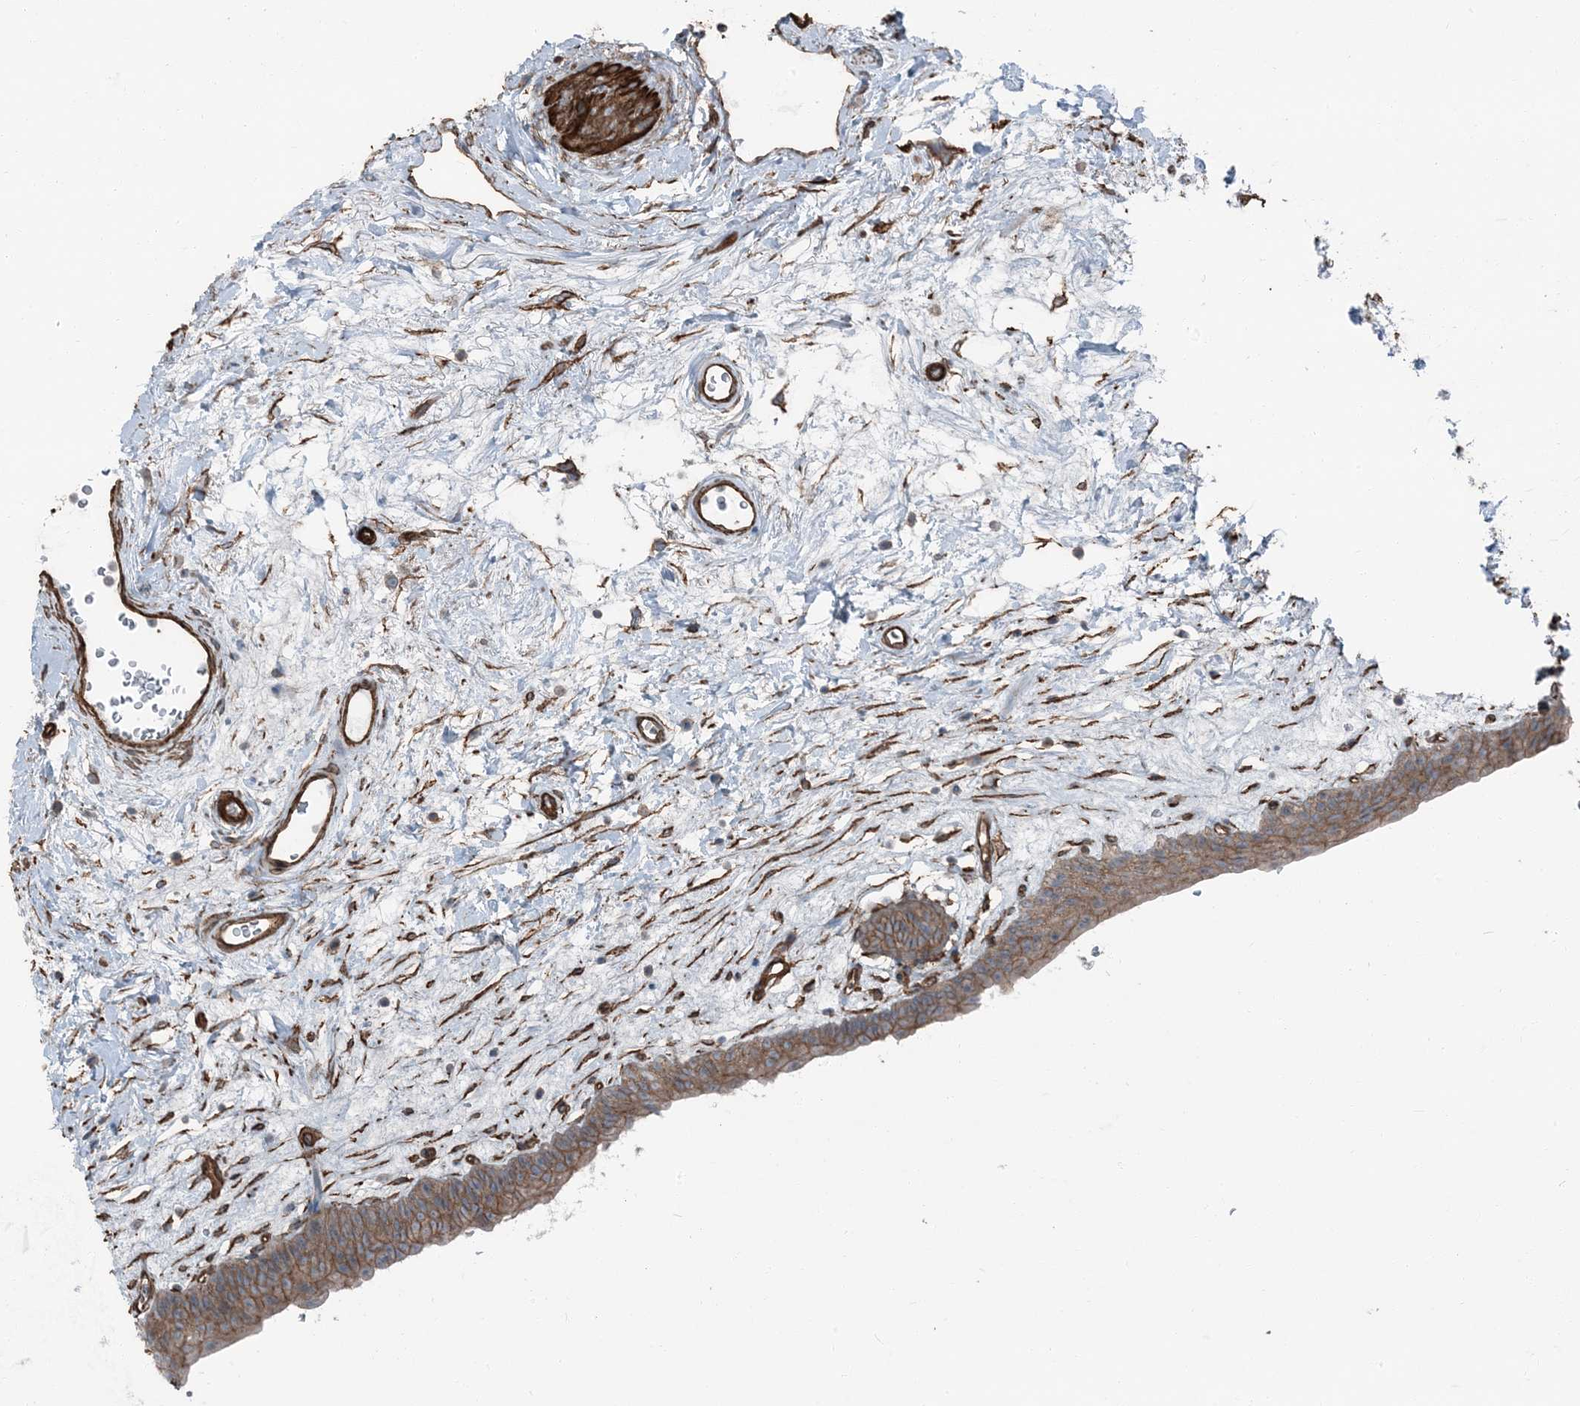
{"staining": {"intensity": "moderate", "quantity": ">75%", "location": "cytoplasmic/membranous"}, "tissue": "urinary bladder", "cell_type": "Urothelial cells", "image_type": "normal", "snomed": [{"axis": "morphology", "description": "Normal tissue, NOS"}, {"axis": "topography", "description": "Urinary bladder"}], "caption": "A brown stain highlights moderate cytoplasmic/membranous staining of a protein in urothelial cells of unremarkable urinary bladder. (Brightfield microscopy of DAB IHC at high magnification).", "gene": "ZFP90", "patient": {"sex": "male", "age": 83}}